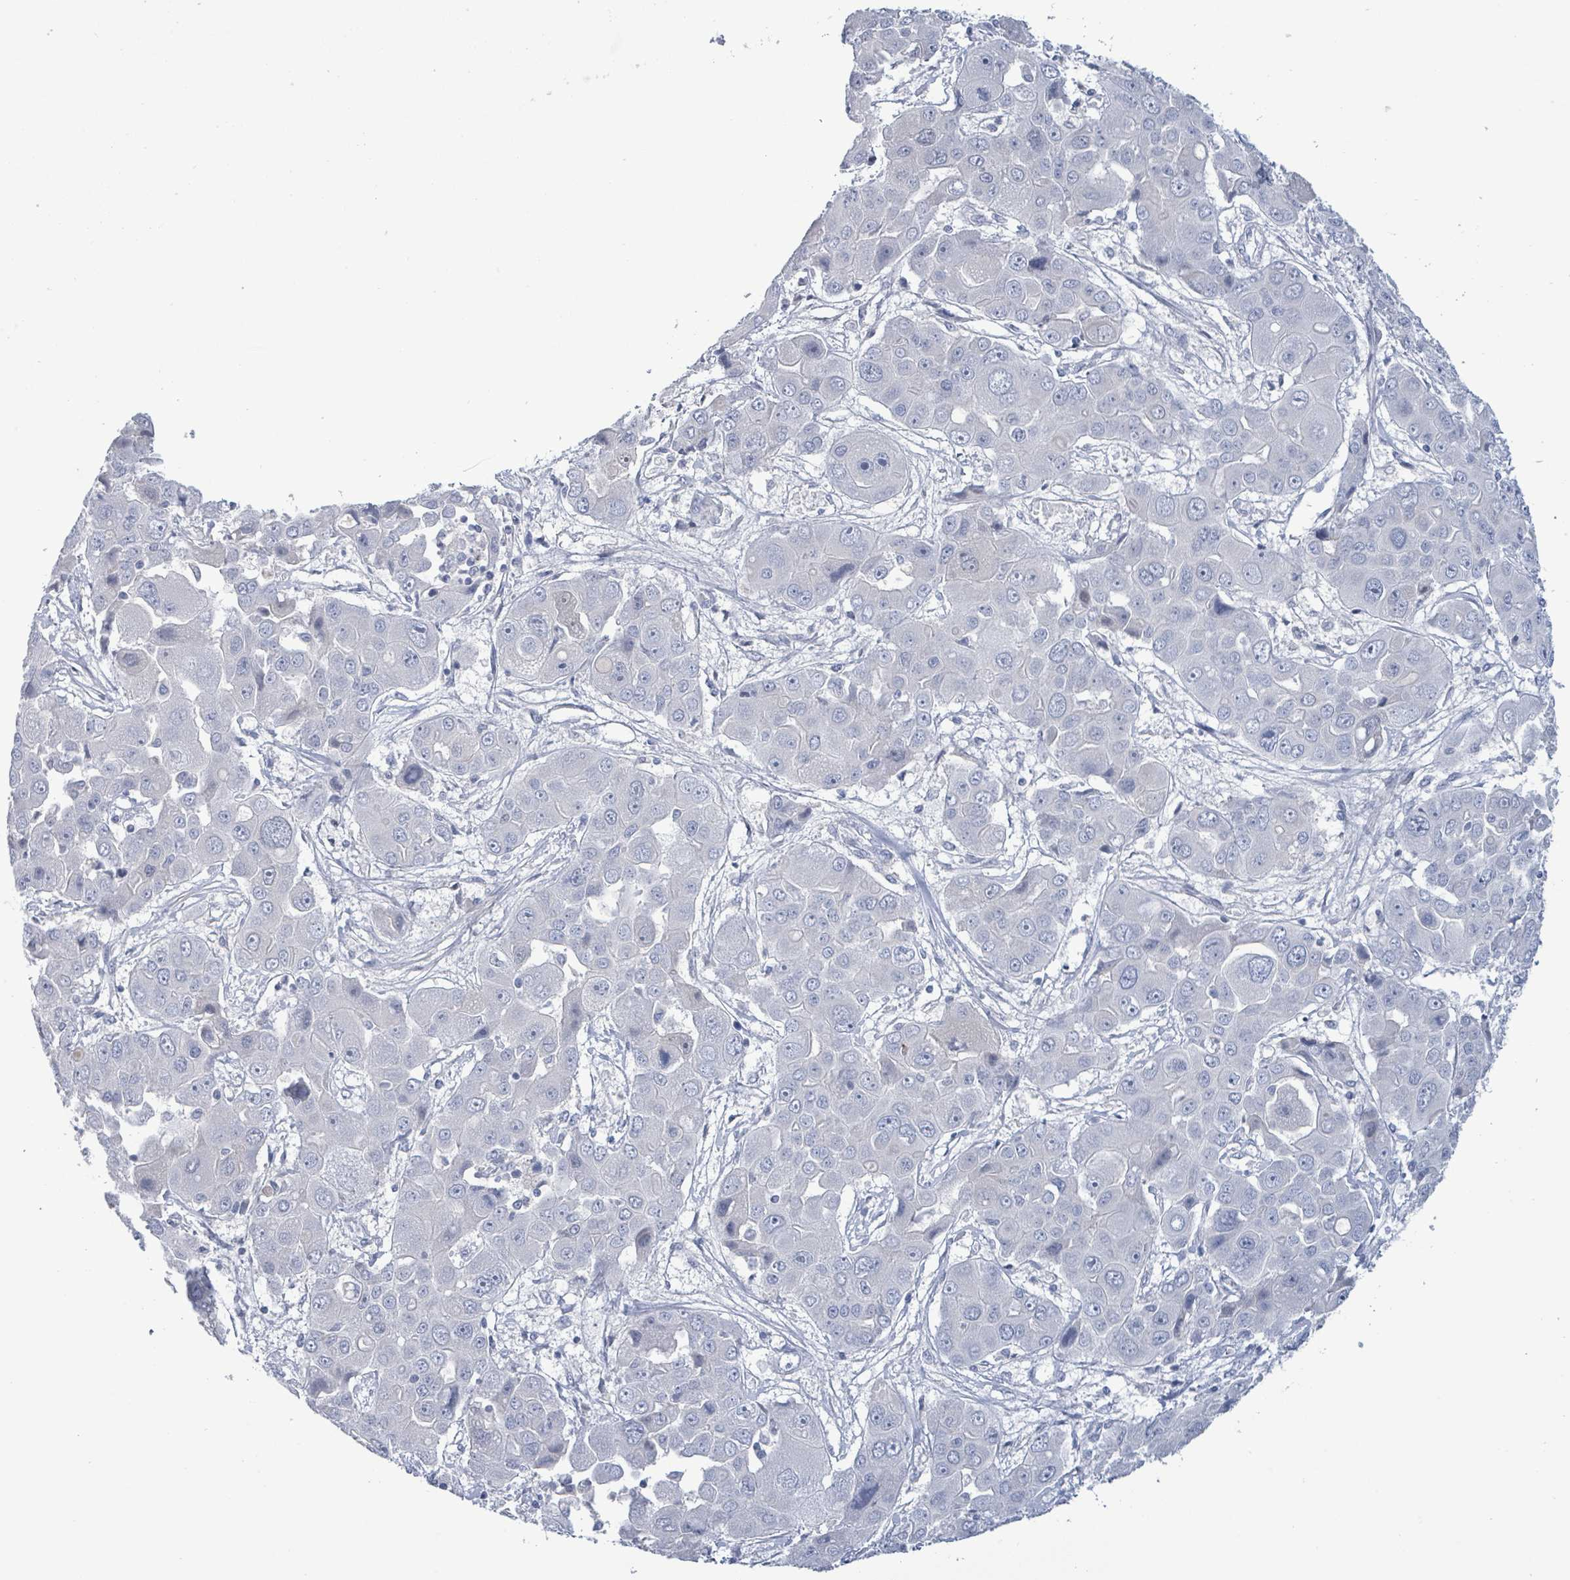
{"staining": {"intensity": "negative", "quantity": "none", "location": "none"}, "tissue": "liver cancer", "cell_type": "Tumor cells", "image_type": "cancer", "snomed": [{"axis": "morphology", "description": "Cholangiocarcinoma"}, {"axis": "topography", "description": "Liver"}], "caption": "Immunohistochemical staining of liver cholangiocarcinoma exhibits no significant positivity in tumor cells.", "gene": "NTN3", "patient": {"sex": "male", "age": 67}}